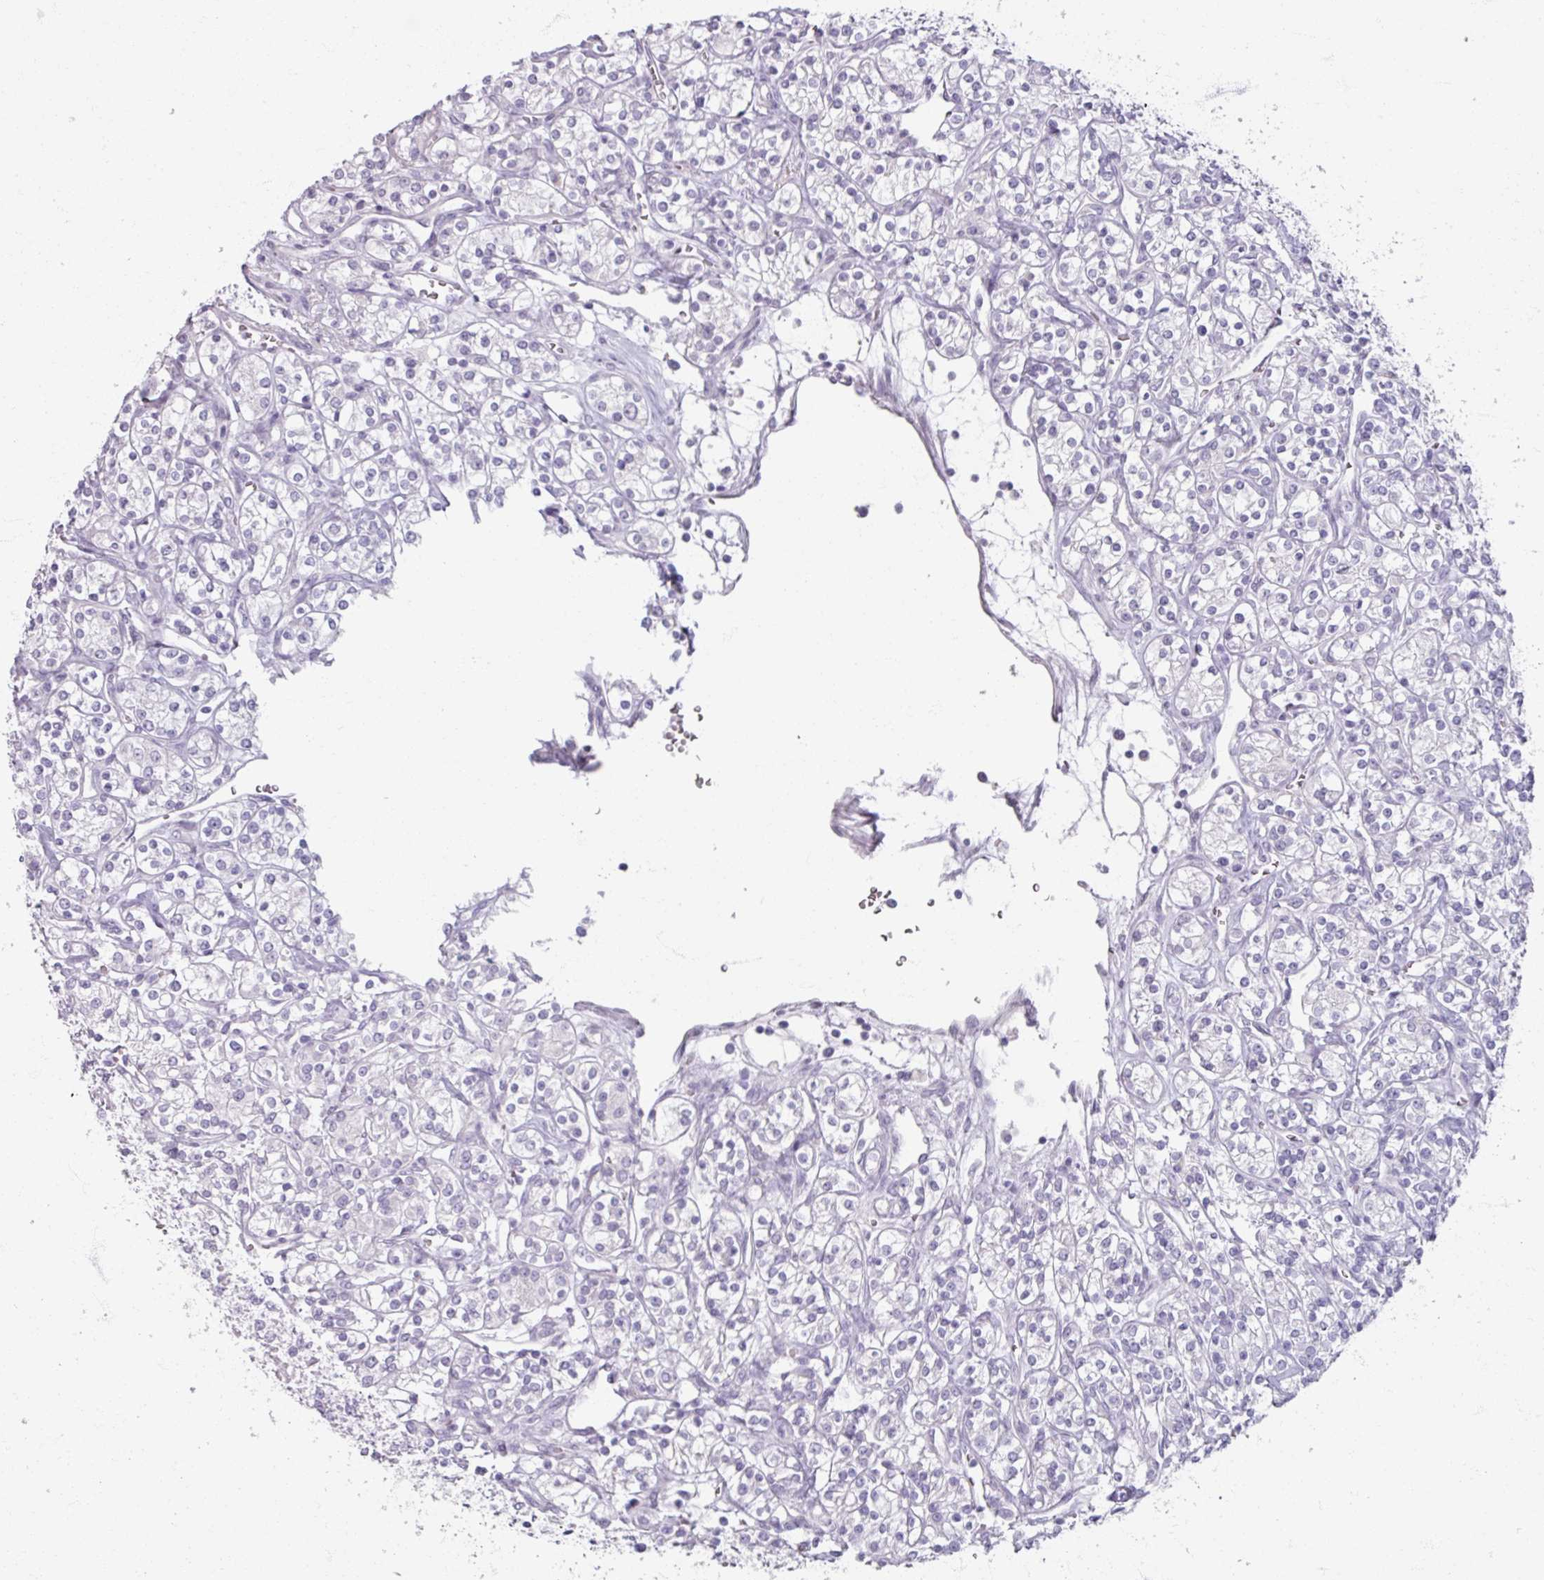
{"staining": {"intensity": "negative", "quantity": "none", "location": "none"}, "tissue": "renal cancer", "cell_type": "Tumor cells", "image_type": "cancer", "snomed": [{"axis": "morphology", "description": "Adenocarcinoma, NOS"}, {"axis": "topography", "description": "Kidney"}], "caption": "Immunohistochemical staining of human renal adenocarcinoma exhibits no significant staining in tumor cells. (Immunohistochemistry, brightfield microscopy, high magnification).", "gene": "TG", "patient": {"sex": "male", "age": 77}}